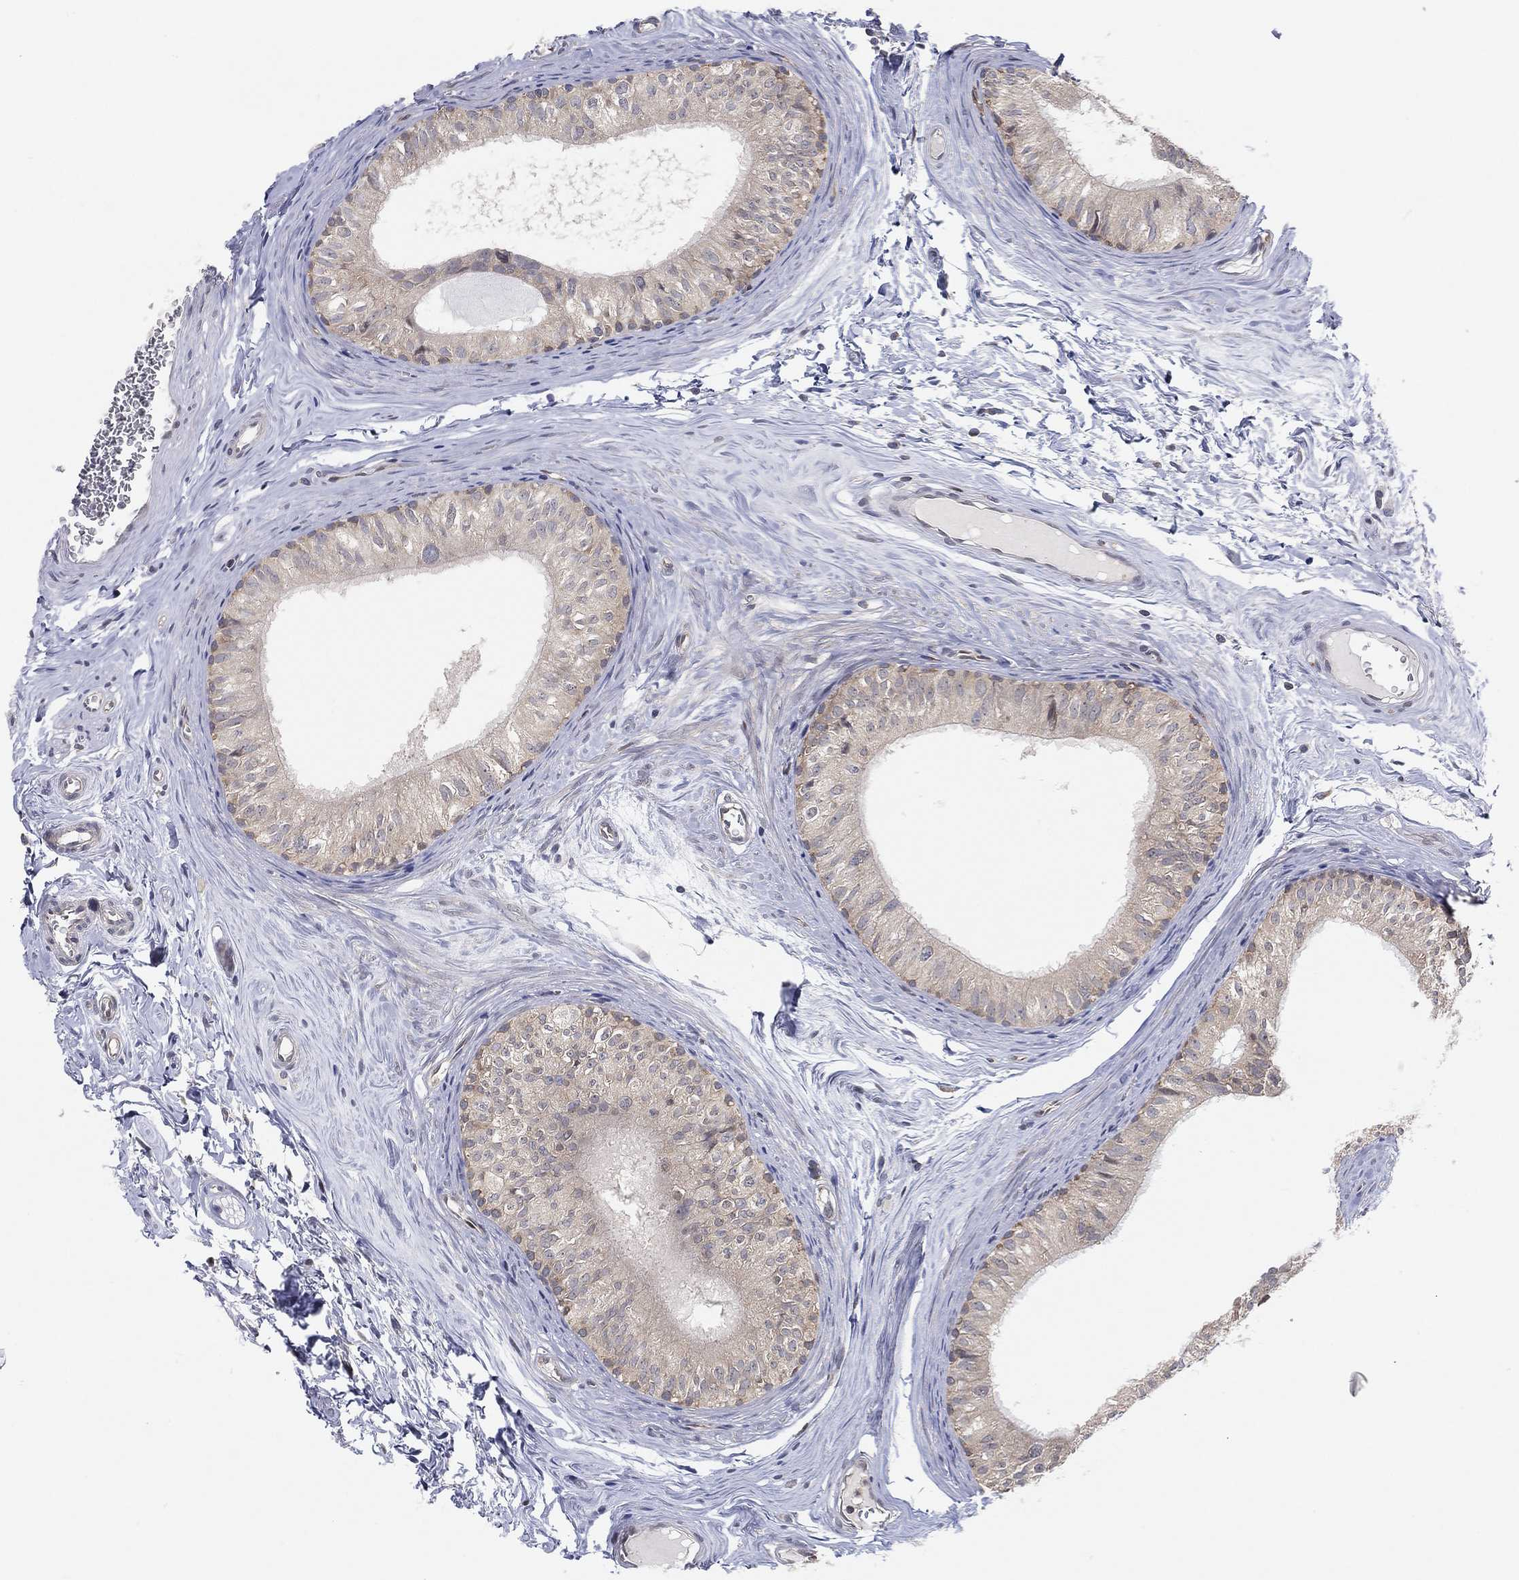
{"staining": {"intensity": "negative", "quantity": "none", "location": "none"}, "tissue": "epididymis", "cell_type": "Glandular cells", "image_type": "normal", "snomed": [{"axis": "morphology", "description": "Normal tissue, NOS"}, {"axis": "topography", "description": "Epididymis"}], "caption": "Immunohistochemistry (IHC) of normal human epididymis displays no staining in glandular cells.", "gene": "TMTC4", "patient": {"sex": "male", "age": 52}}